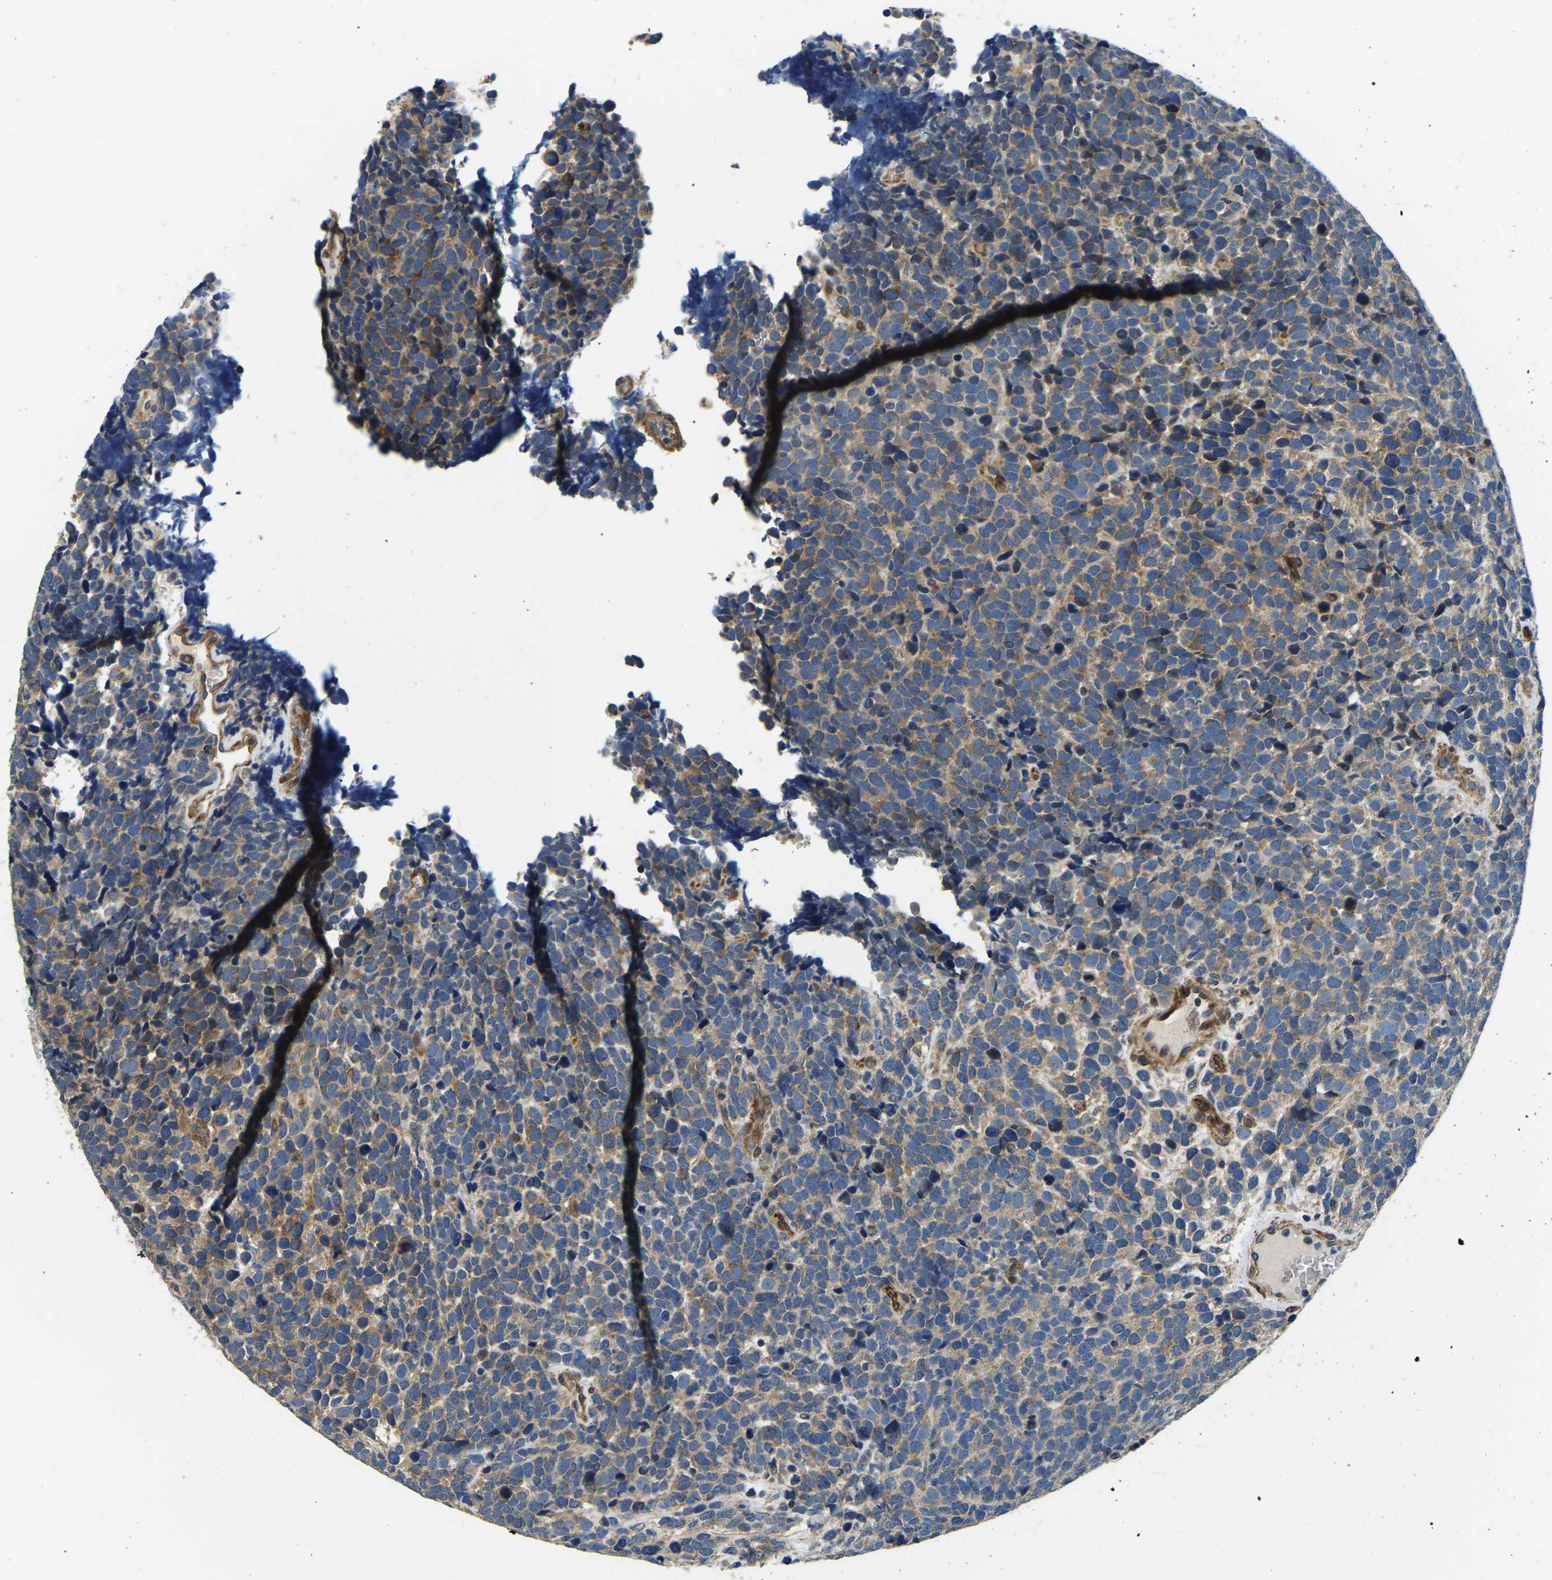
{"staining": {"intensity": "moderate", "quantity": ">75%", "location": "cytoplasmic/membranous"}, "tissue": "urothelial cancer", "cell_type": "Tumor cells", "image_type": "cancer", "snomed": [{"axis": "morphology", "description": "Urothelial carcinoma, High grade"}, {"axis": "topography", "description": "Urinary bladder"}], "caption": "Moderate cytoplasmic/membranous staining for a protein is identified in approximately >75% of tumor cells of urothelial carcinoma (high-grade) using immunohistochemistry.", "gene": "RNF39", "patient": {"sex": "female", "age": 82}}